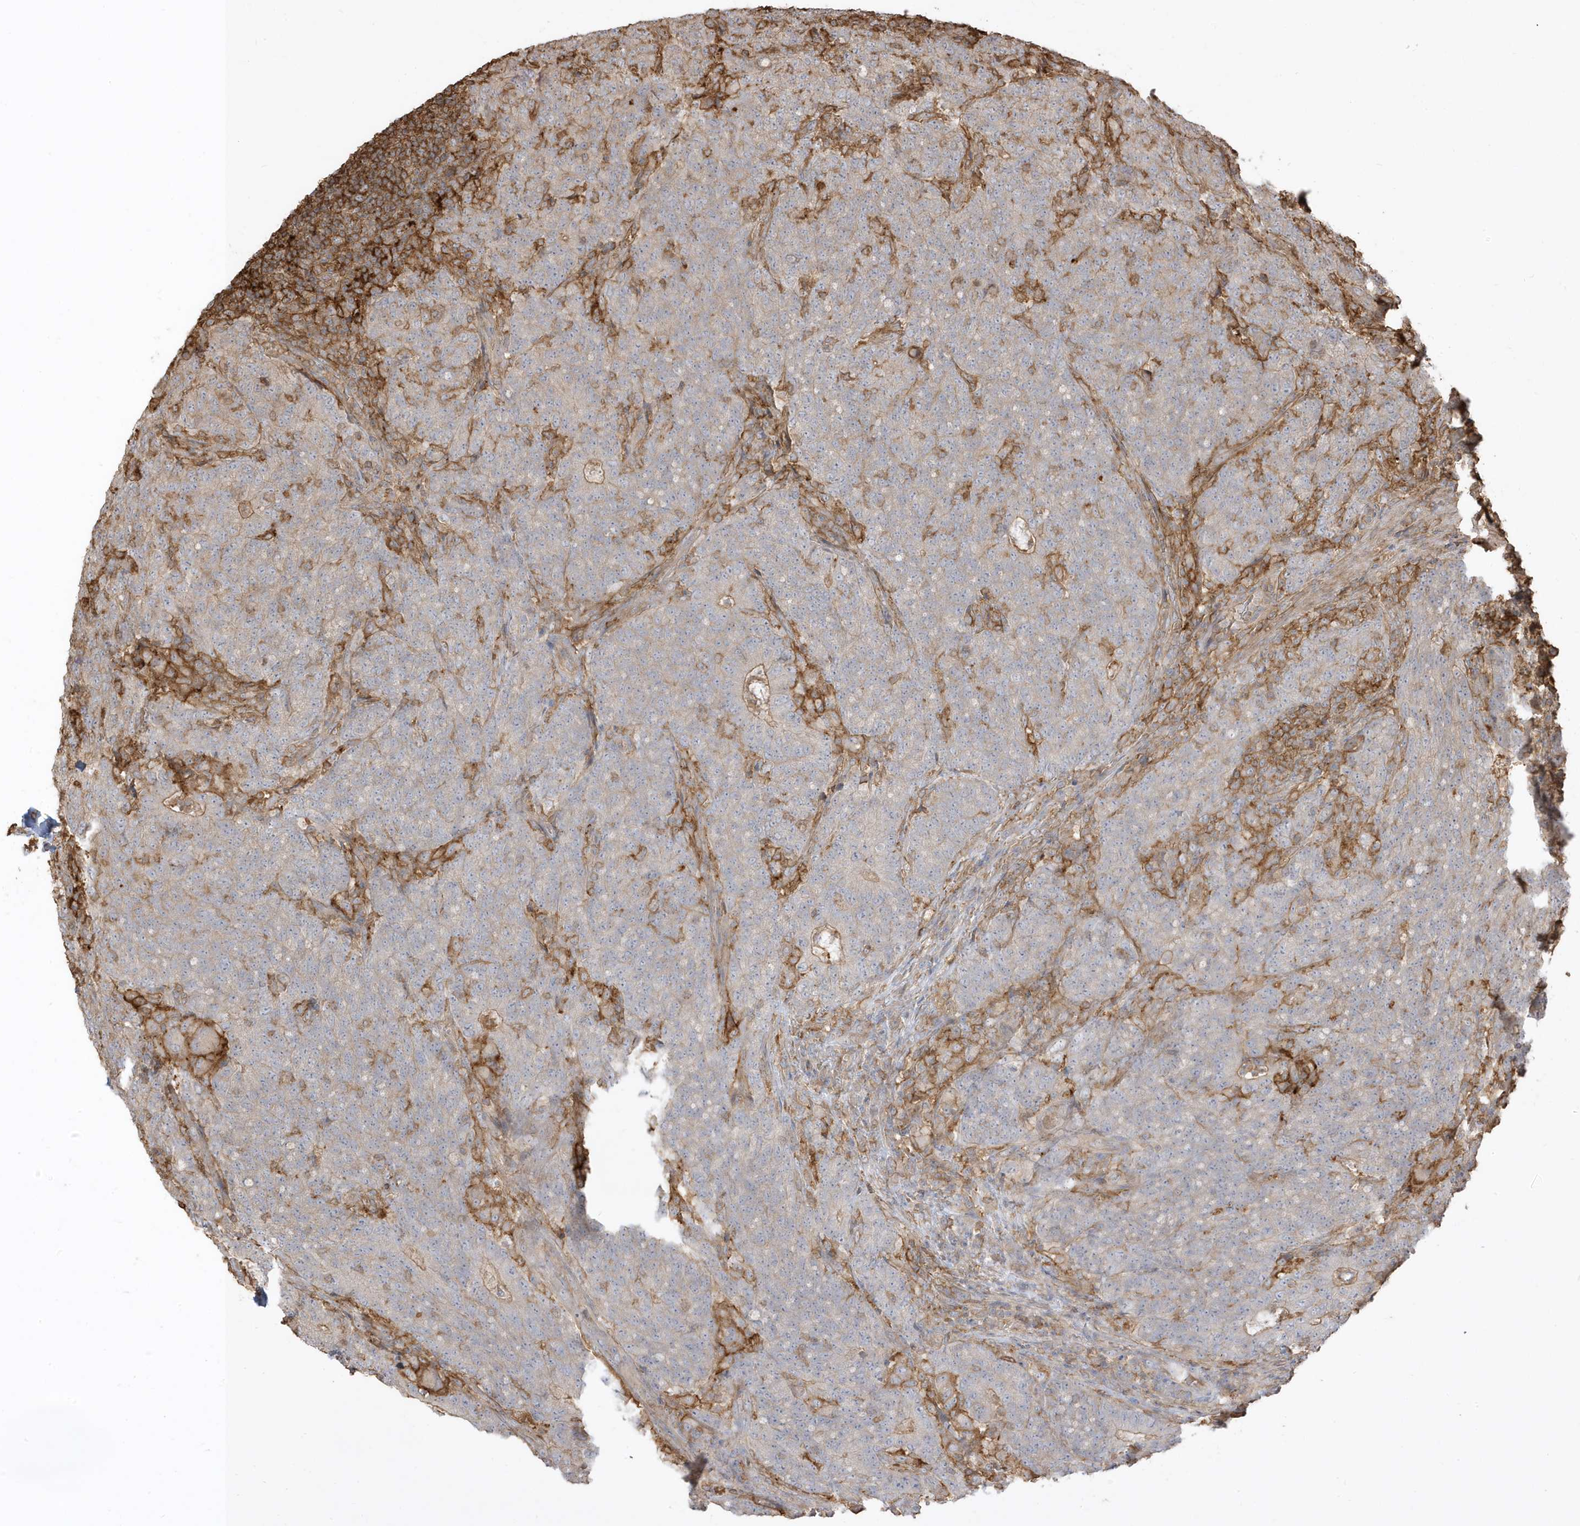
{"staining": {"intensity": "moderate", "quantity": "<25%", "location": "cytoplasmic/membranous"}, "tissue": "colorectal cancer", "cell_type": "Tumor cells", "image_type": "cancer", "snomed": [{"axis": "morphology", "description": "Normal tissue, NOS"}, {"axis": "morphology", "description": "Adenocarcinoma, NOS"}, {"axis": "topography", "description": "Colon"}], "caption": "A high-resolution histopathology image shows IHC staining of colorectal cancer, which exhibits moderate cytoplasmic/membranous positivity in about <25% of tumor cells. Using DAB (3,3'-diaminobenzidine) (brown) and hematoxylin (blue) stains, captured at high magnification using brightfield microscopy.", "gene": "ZBTB8A", "patient": {"sex": "female", "age": 75}}